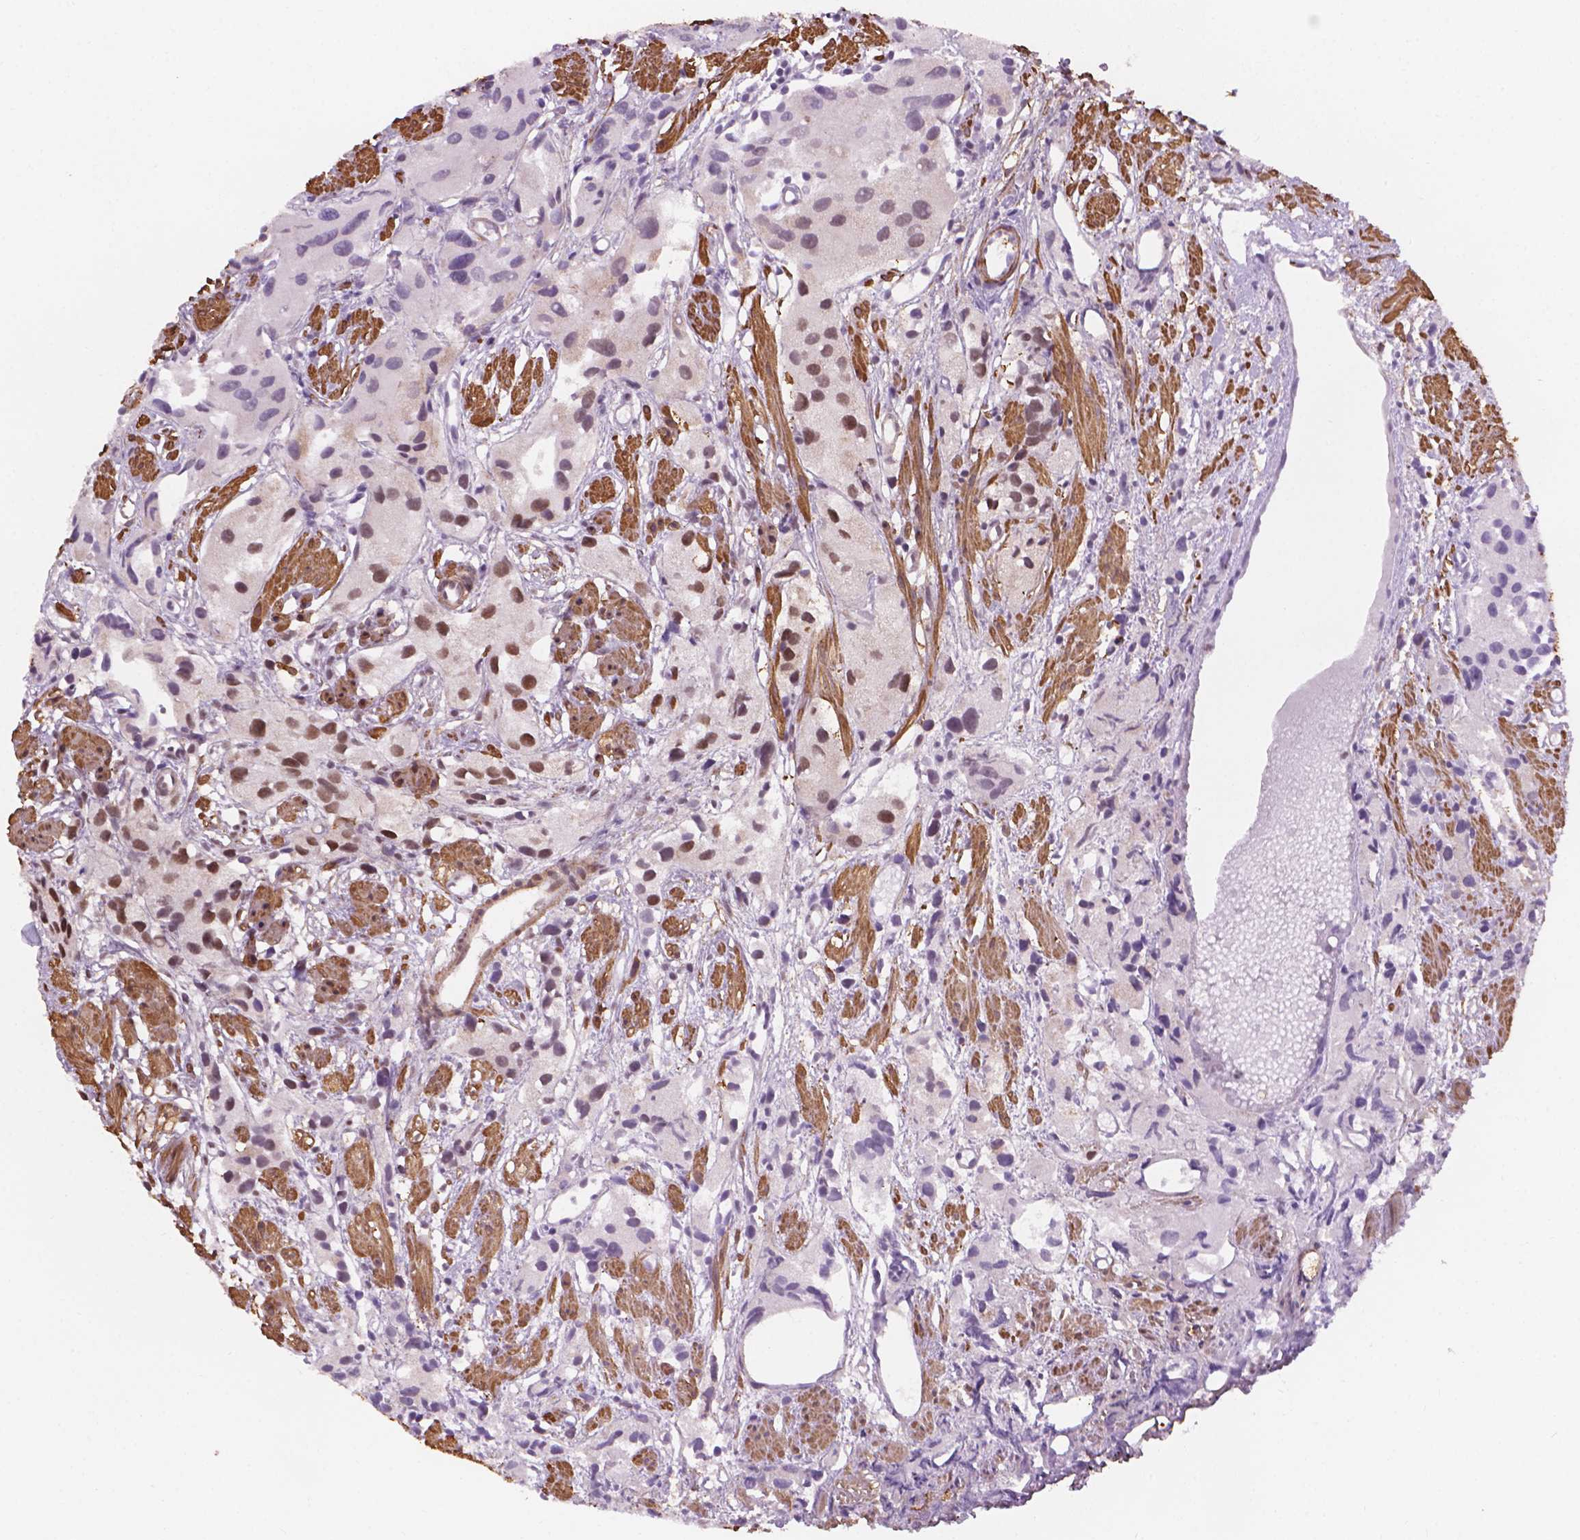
{"staining": {"intensity": "negative", "quantity": "none", "location": "none"}, "tissue": "prostate cancer", "cell_type": "Tumor cells", "image_type": "cancer", "snomed": [{"axis": "morphology", "description": "Adenocarcinoma, High grade"}, {"axis": "topography", "description": "Prostate"}], "caption": "A photomicrograph of prostate cancer stained for a protein reveals no brown staining in tumor cells.", "gene": "HOXD4", "patient": {"sex": "male", "age": 68}}